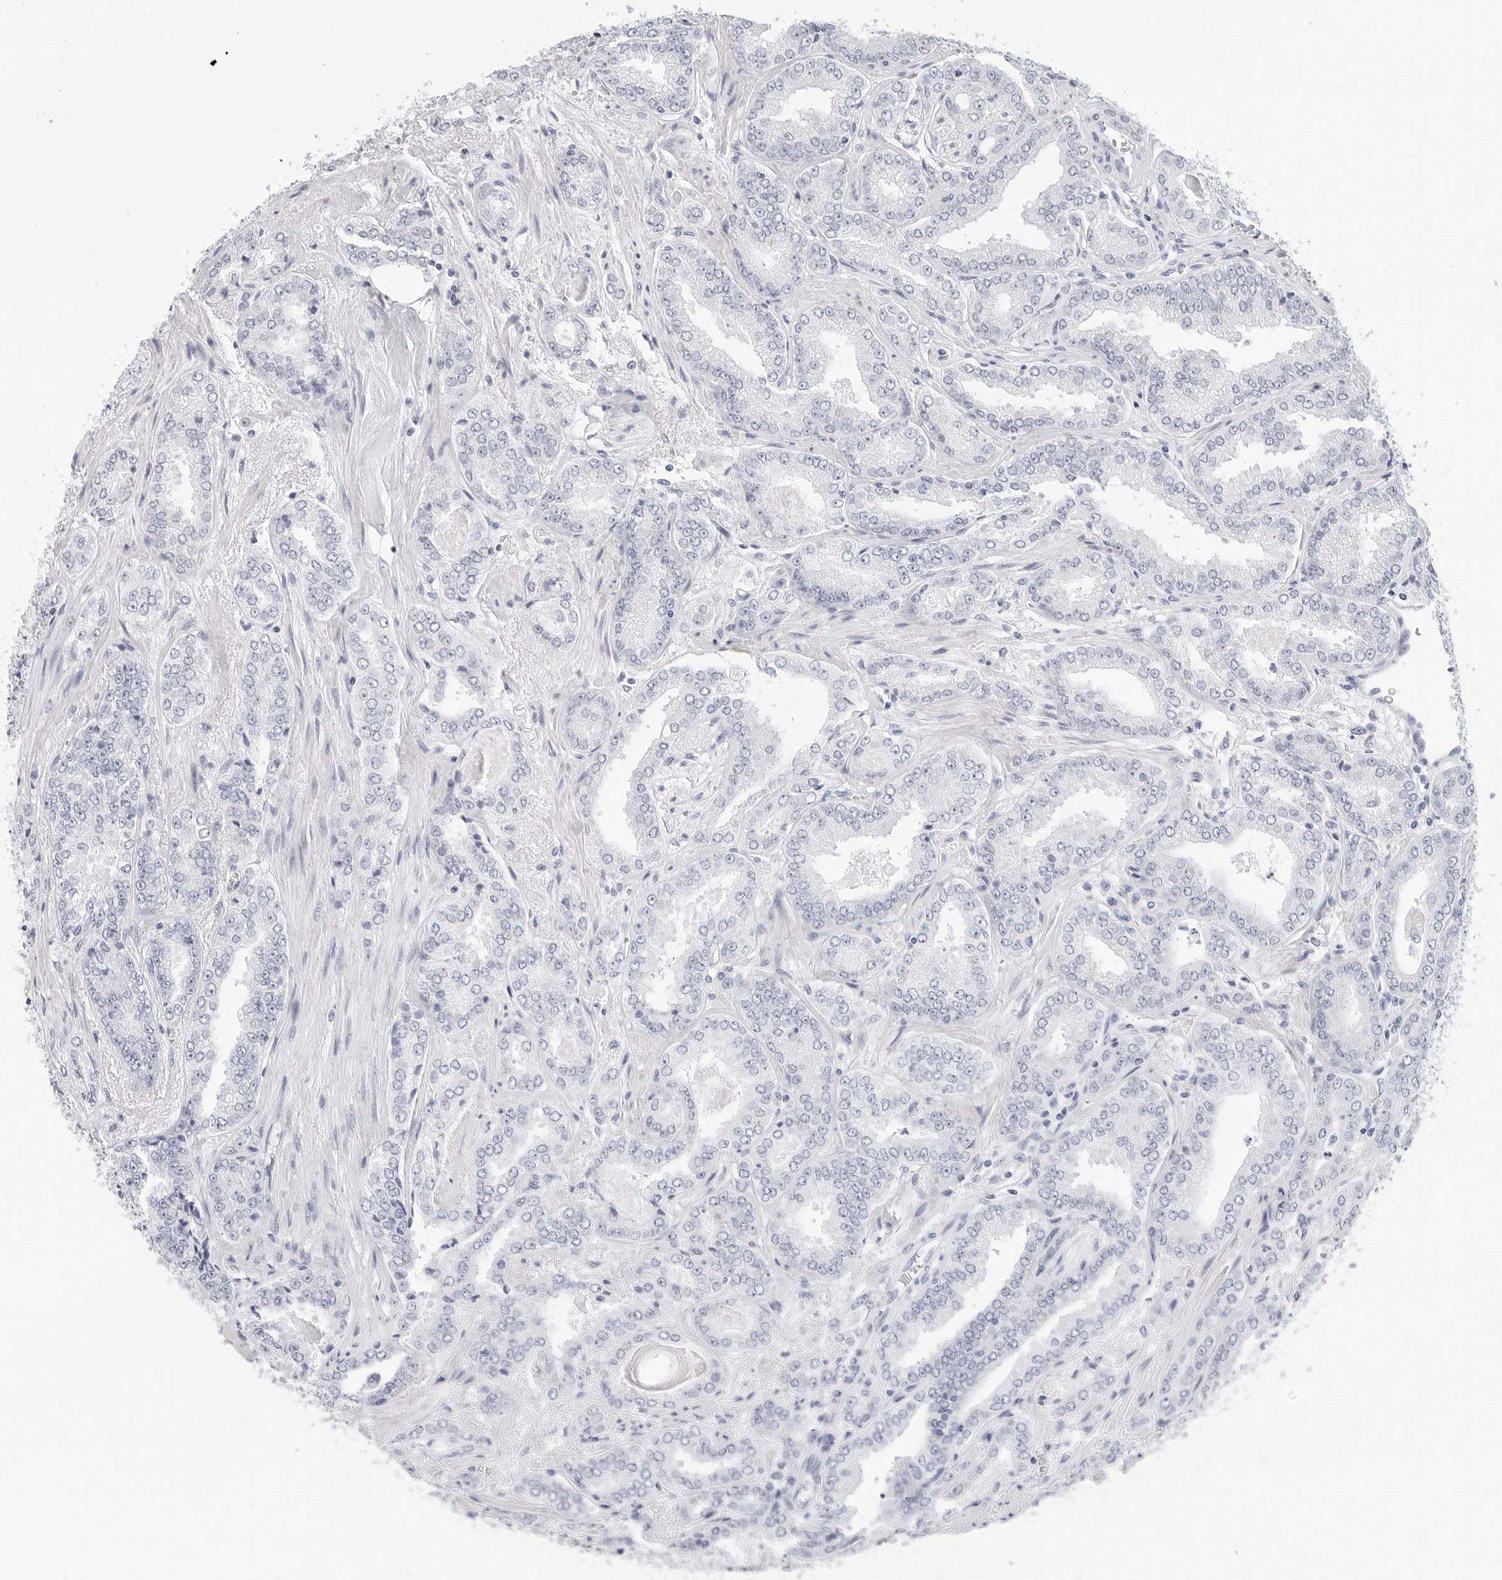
{"staining": {"intensity": "negative", "quantity": "none", "location": "none"}, "tissue": "prostate cancer", "cell_type": "Tumor cells", "image_type": "cancer", "snomed": [{"axis": "morphology", "description": "Adenocarcinoma, High grade"}, {"axis": "topography", "description": "Prostate"}], "caption": "IHC of prostate cancer (adenocarcinoma (high-grade)) exhibits no positivity in tumor cells.", "gene": "TFF2", "patient": {"sex": "male", "age": 71}}